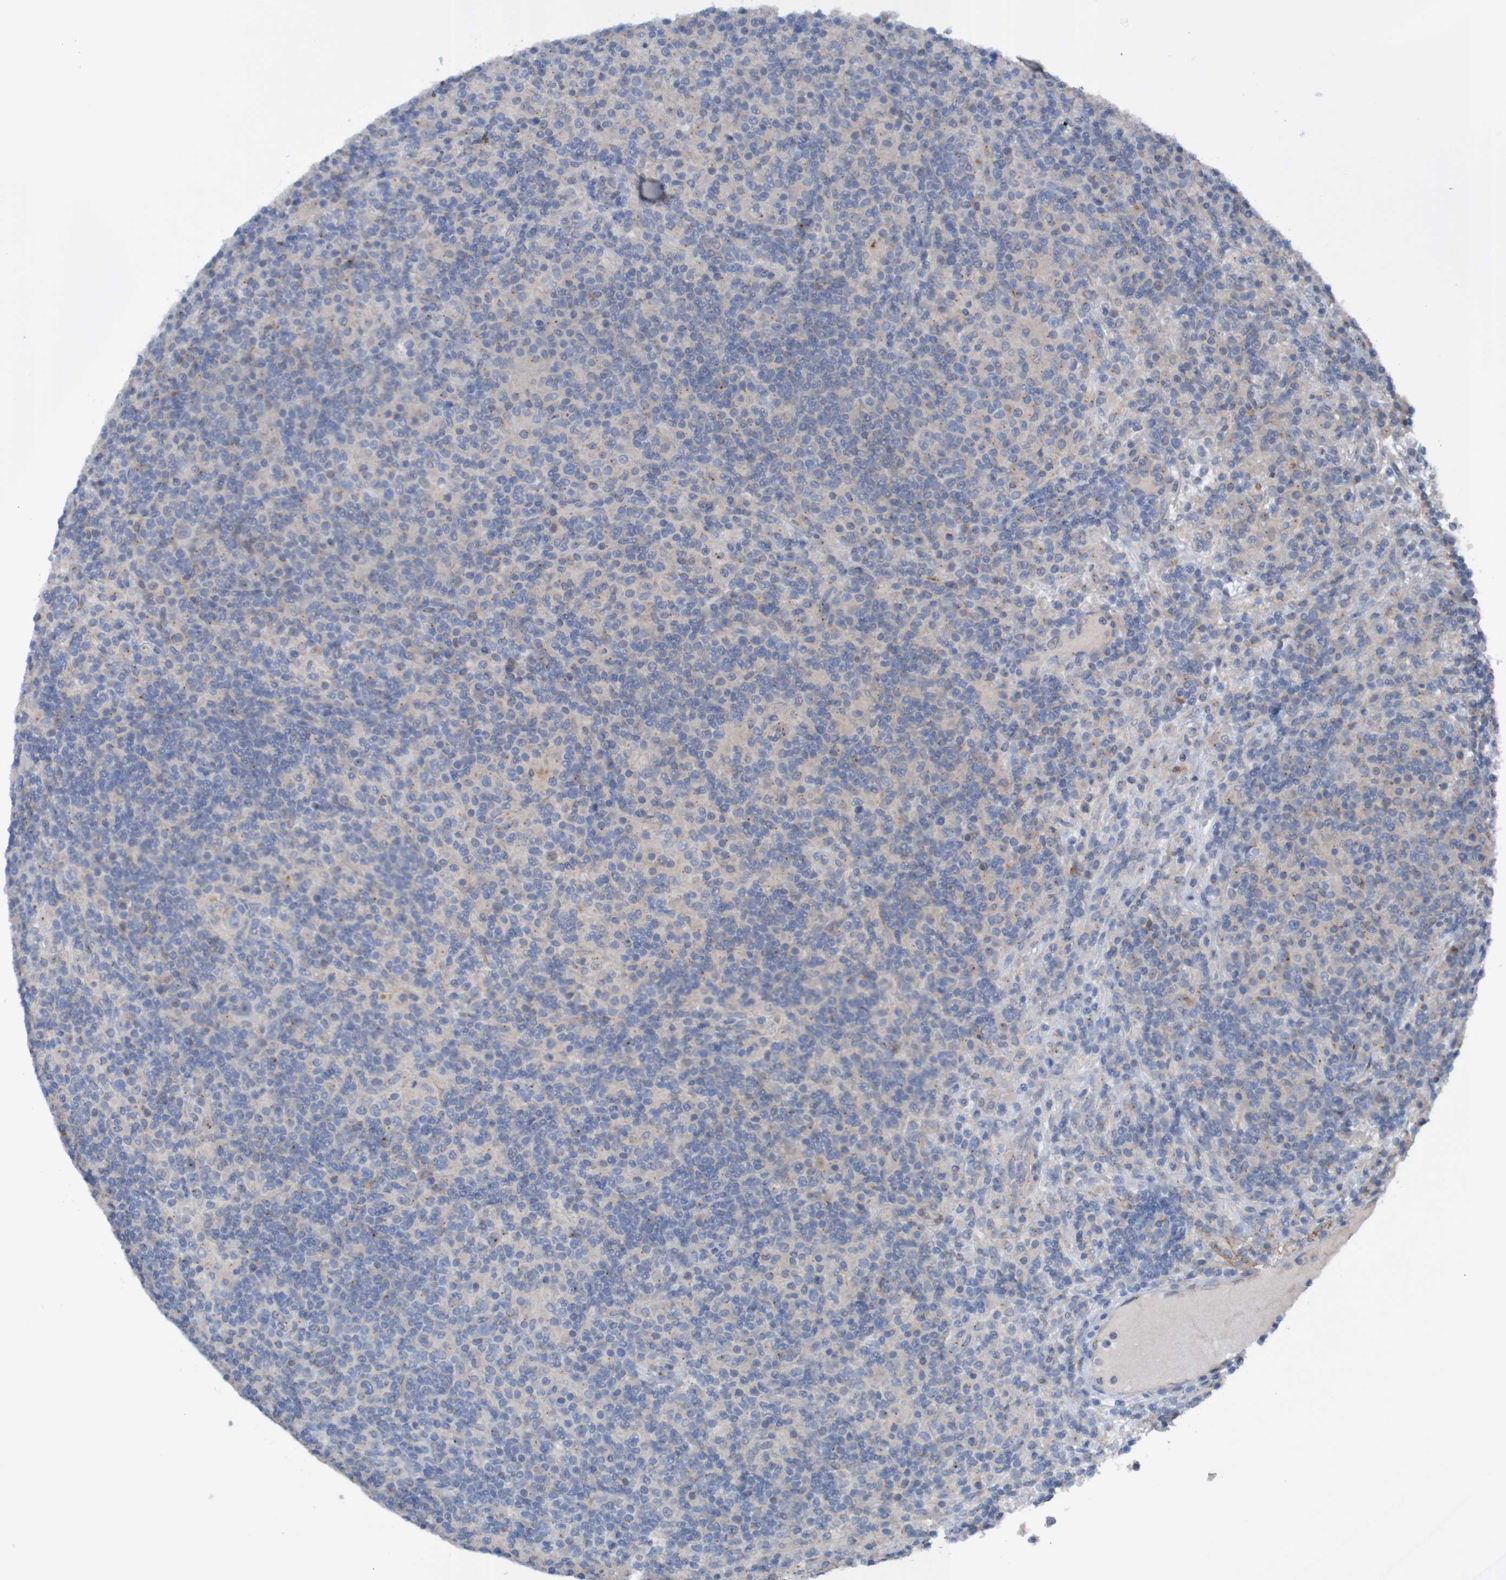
{"staining": {"intensity": "negative", "quantity": "none", "location": "none"}, "tissue": "lymphoma", "cell_type": "Tumor cells", "image_type": "cancer", "snomed": [{"axis": "morphology", "description": "Hodgkin's disease, NOS"}, {"axis": "topography", "description": "Lymph node"}], "caption": "Protein analysis of lymphoma shows no significant expression in tumor cells.", "gene": "ANGPT4", "patient": {"sex": "male", "age": 70}}